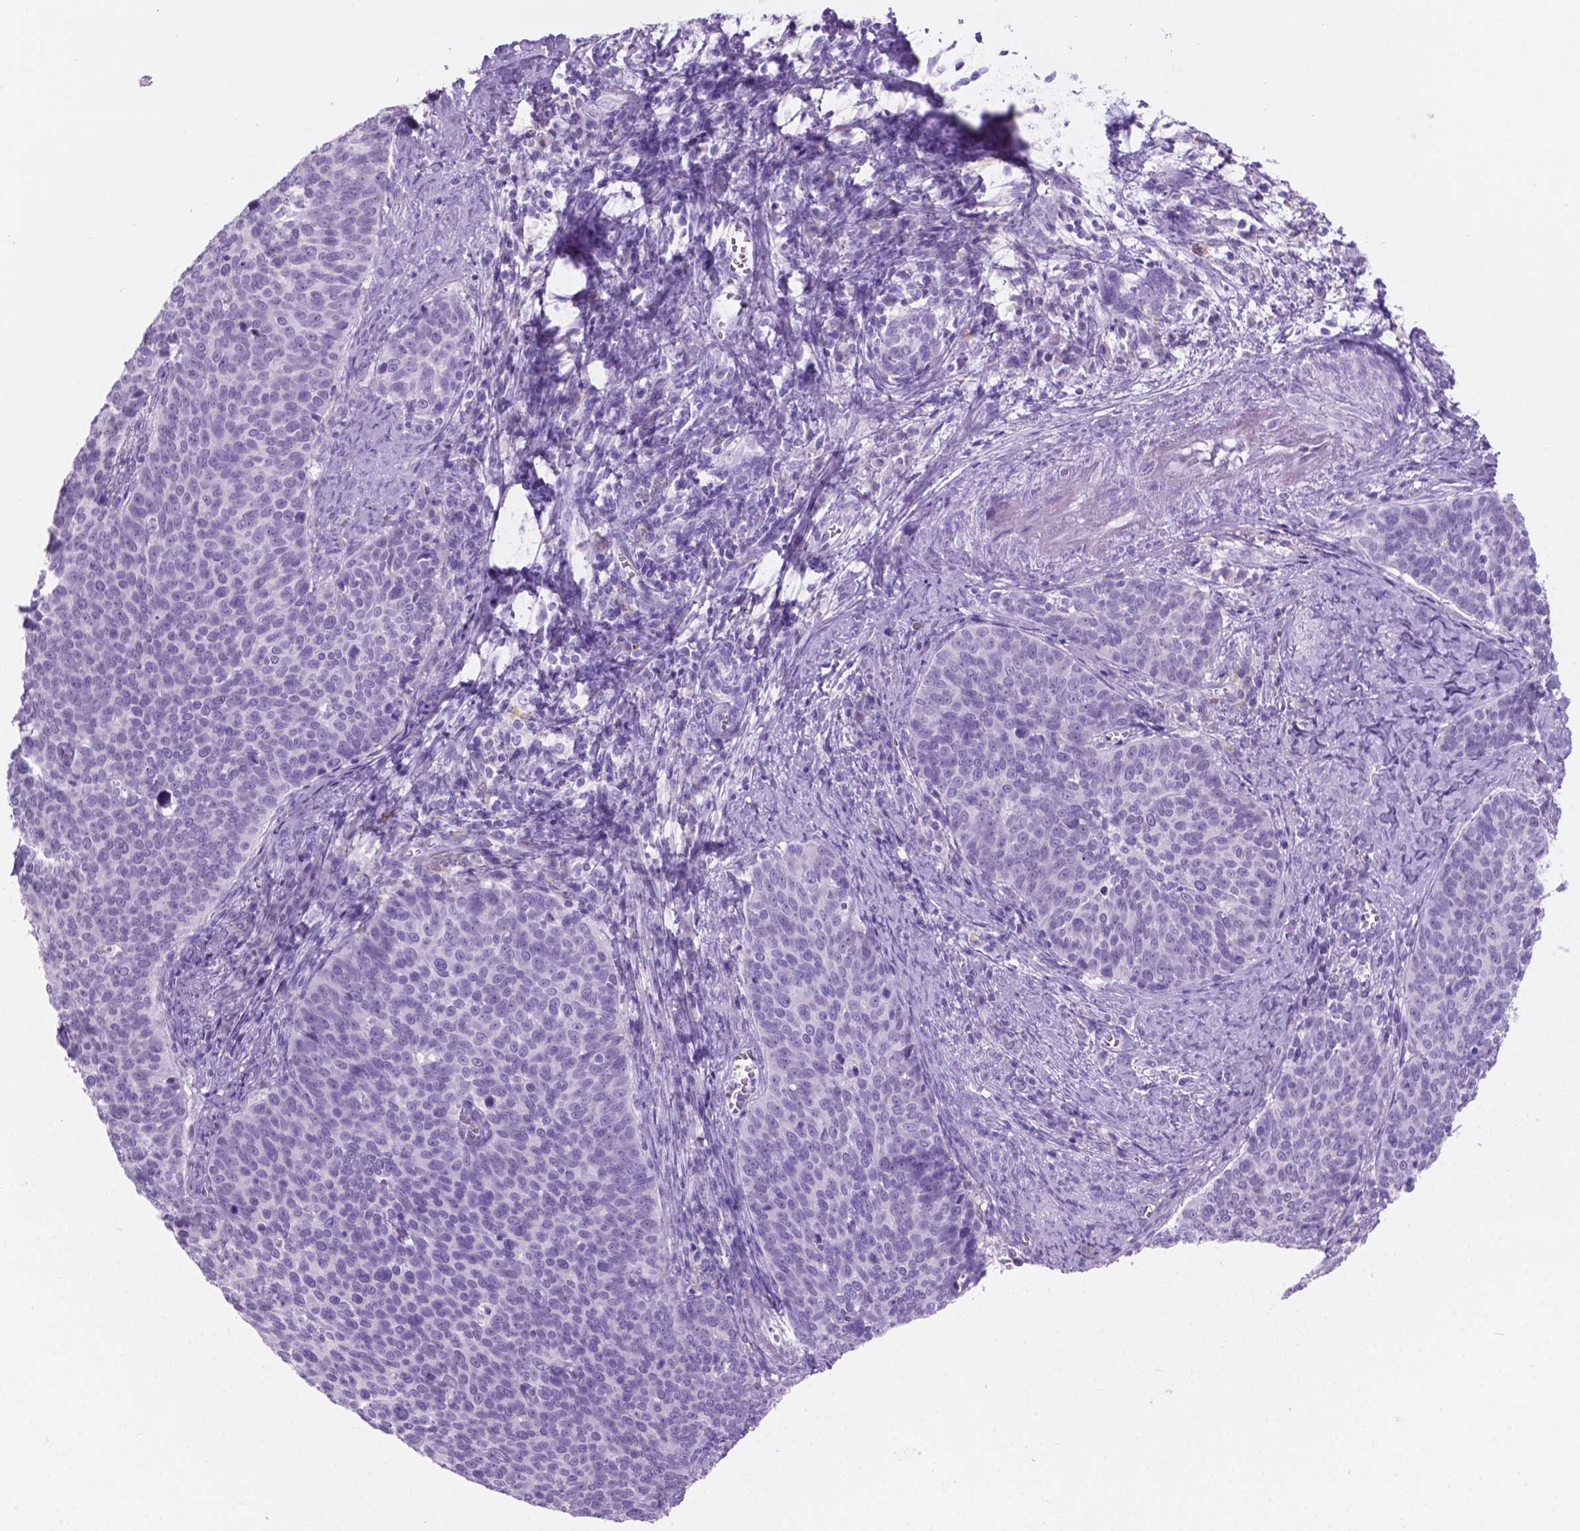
{"staining": {"intensity": "negative", "quantity": "none", "location": "none"}, "tissue": "cervical cancer", "cell_type": "Tumor cells", "image_type": "cancer", "snomed": [{"axis": "morphology", "description": "Normal tissue, NOS"}, {"axis": "morphology", "description": "Squamous cell carcinoma, NOS"}, {"axis": "topography", "description": "Cervix"}], "caption": "Immunohistochemistry micrograph of cervical cancer stained for a protein (brown), which exhibits no positivity in tumor cells.", "gene": "GRIN2B", "patient": {"sex": "female", "age": 39}}